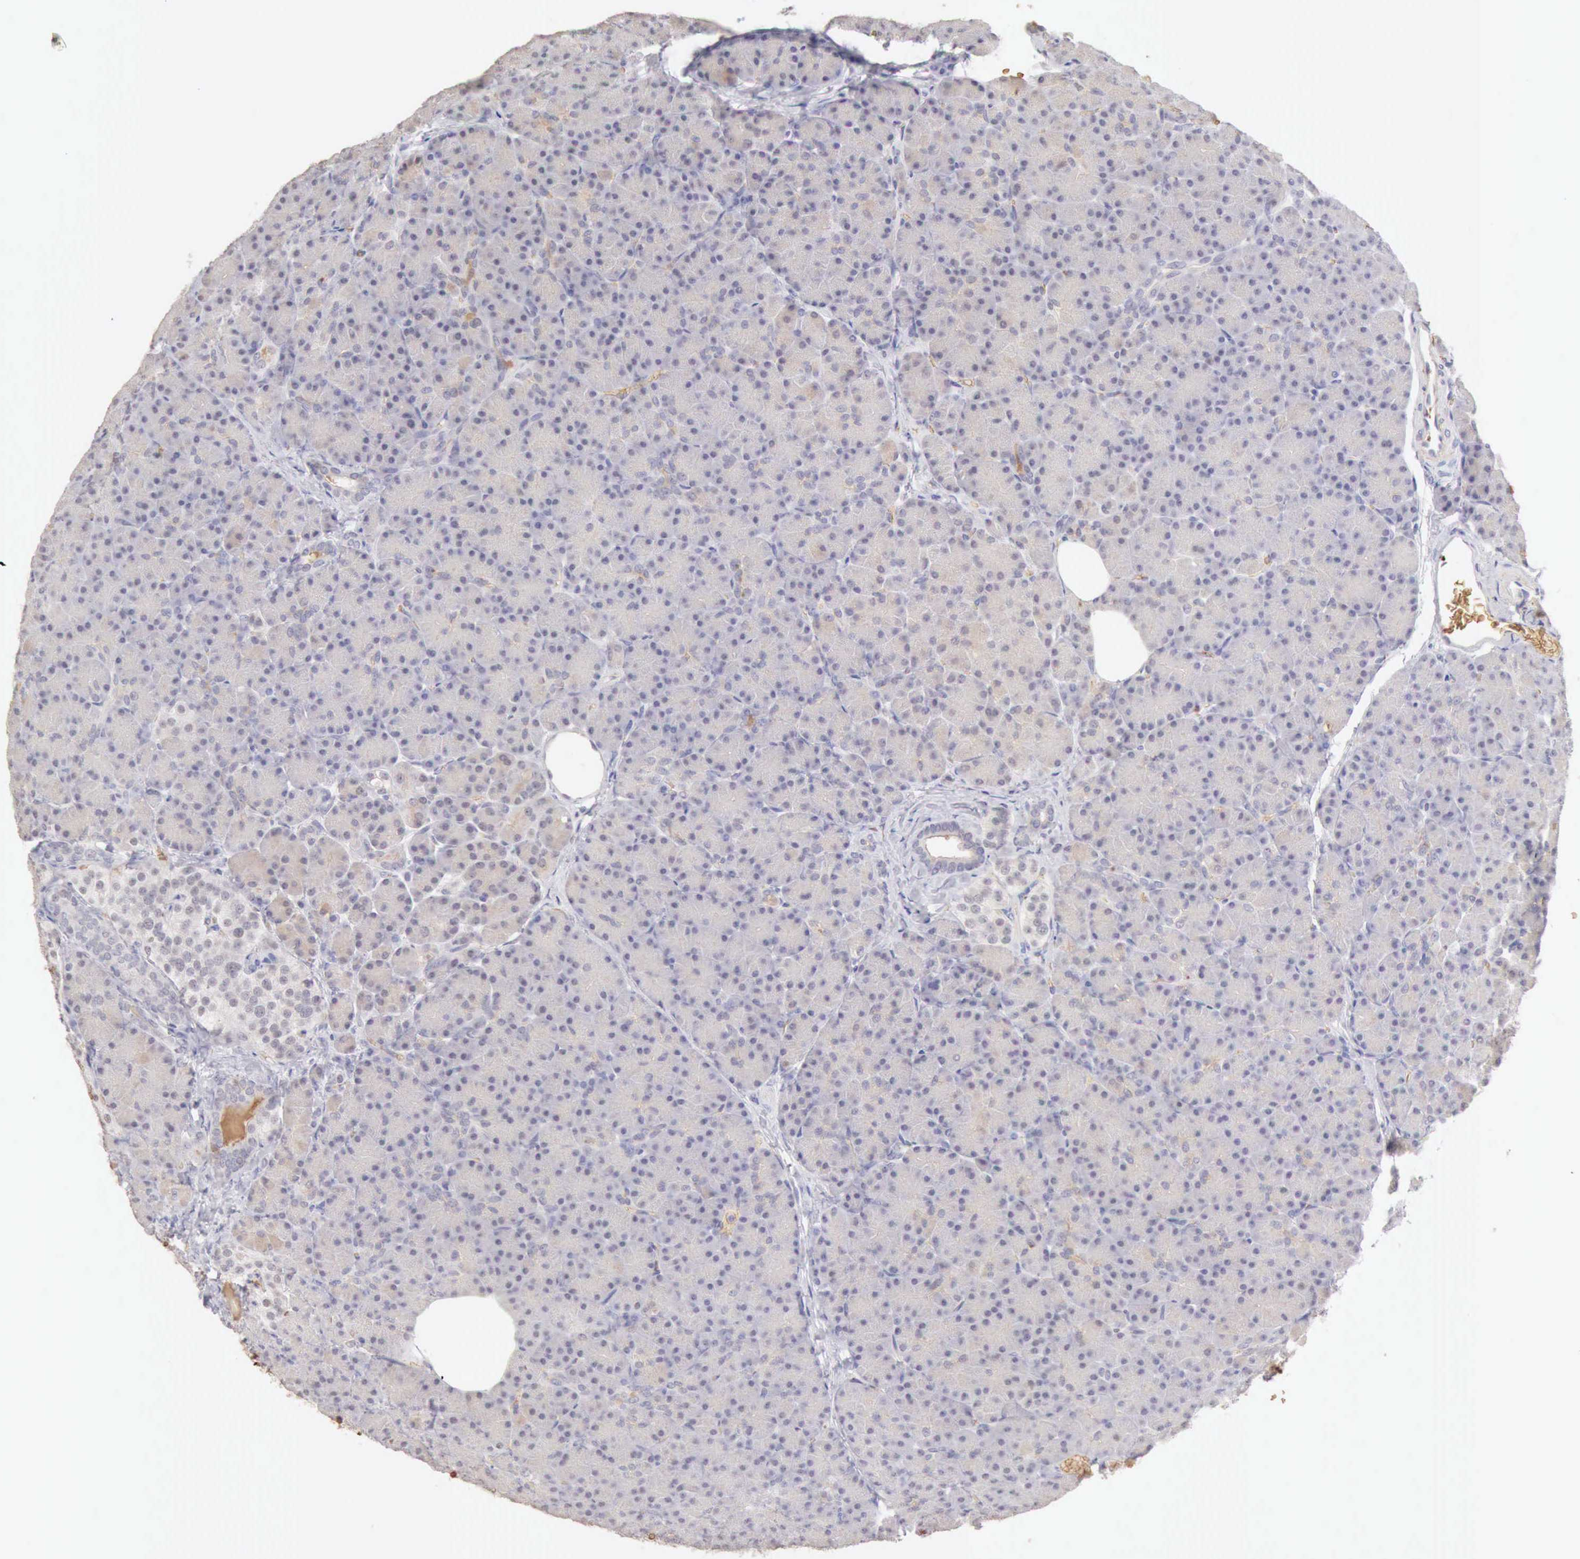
{"staining": {"intensity": "negative", "quantity": "none", "location": "none"}, "tissue": "pancreas", "cell_type": "Exocrine glandular cells", "image_type": "normal", "snomed": [{"axis": "morphology", "description": "Normal tissue, NOS"}, {"axis": "topography", "description": "Pancreas"}], "caption": "Immunohistochemical staining of unremarkable pancreas shows no significant expression in exocrine glandular cells. Brightfield microscopy of IHC stained with DAB (3,3'-diaminobenzidine) (brown) and hematoxylin (blue), captured at high magnification.", "gene": "CFI", "patient": {"sex": "female", "age": 43}}